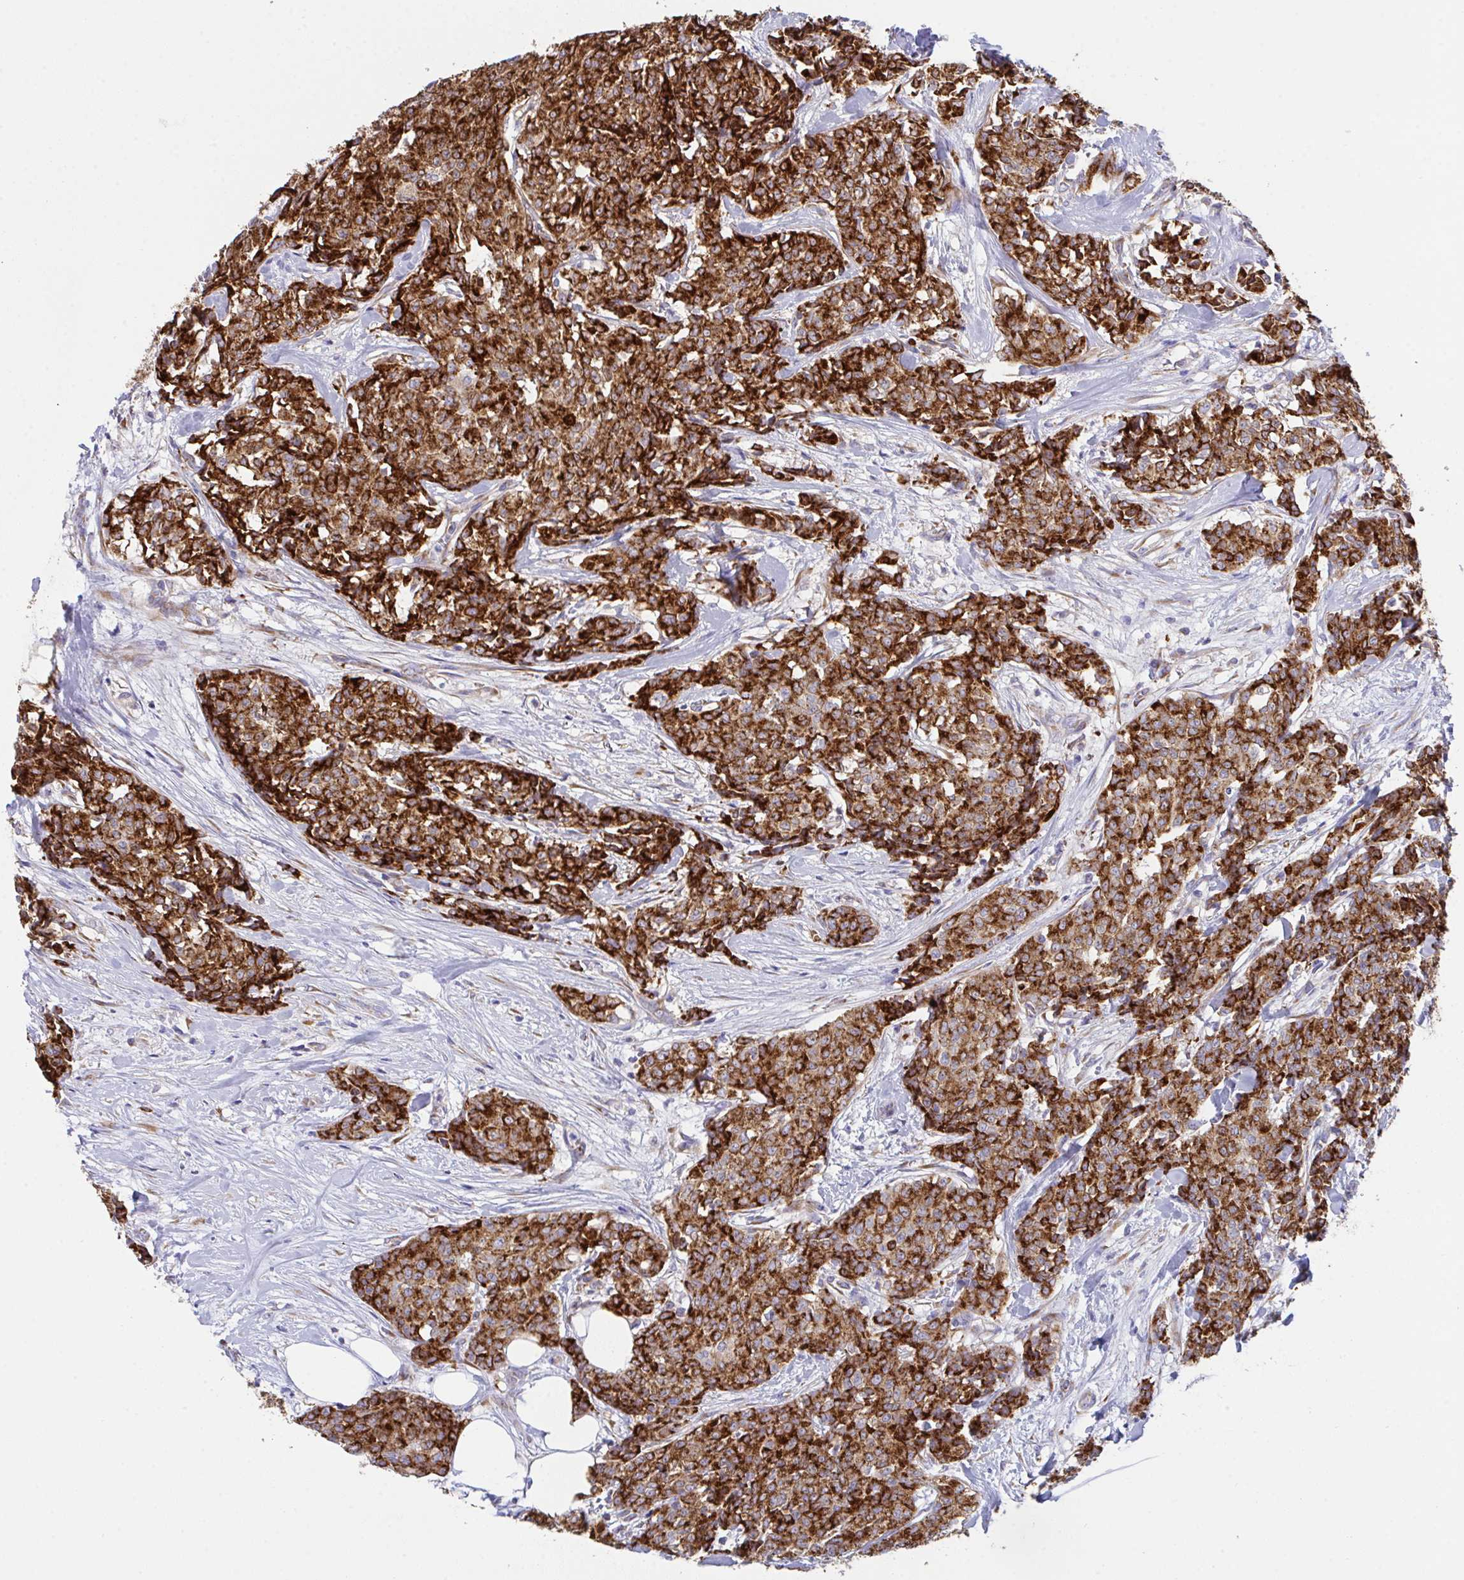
{"staining": {"intensity": "strong", "quantity": ">75%", "location": "cytoplasmic/membranous"}, "tissue": "breast cancer", "cell_type": "Tumor cells", "image_type": "cancer", "snomed": [{"axis": "morphology", "description": "Duct carcinoma"}, {"axis": "topography", "description": "Breast"}], "caption": "Brown immunohistochemical staining in human invasive ductal carcinoma (breast) reveals strong cytoplasmic/membranous staining in approximately >75% of tumor cells.", "gene": "MIA3", "patient": {"sex": "female", "age": 91}}